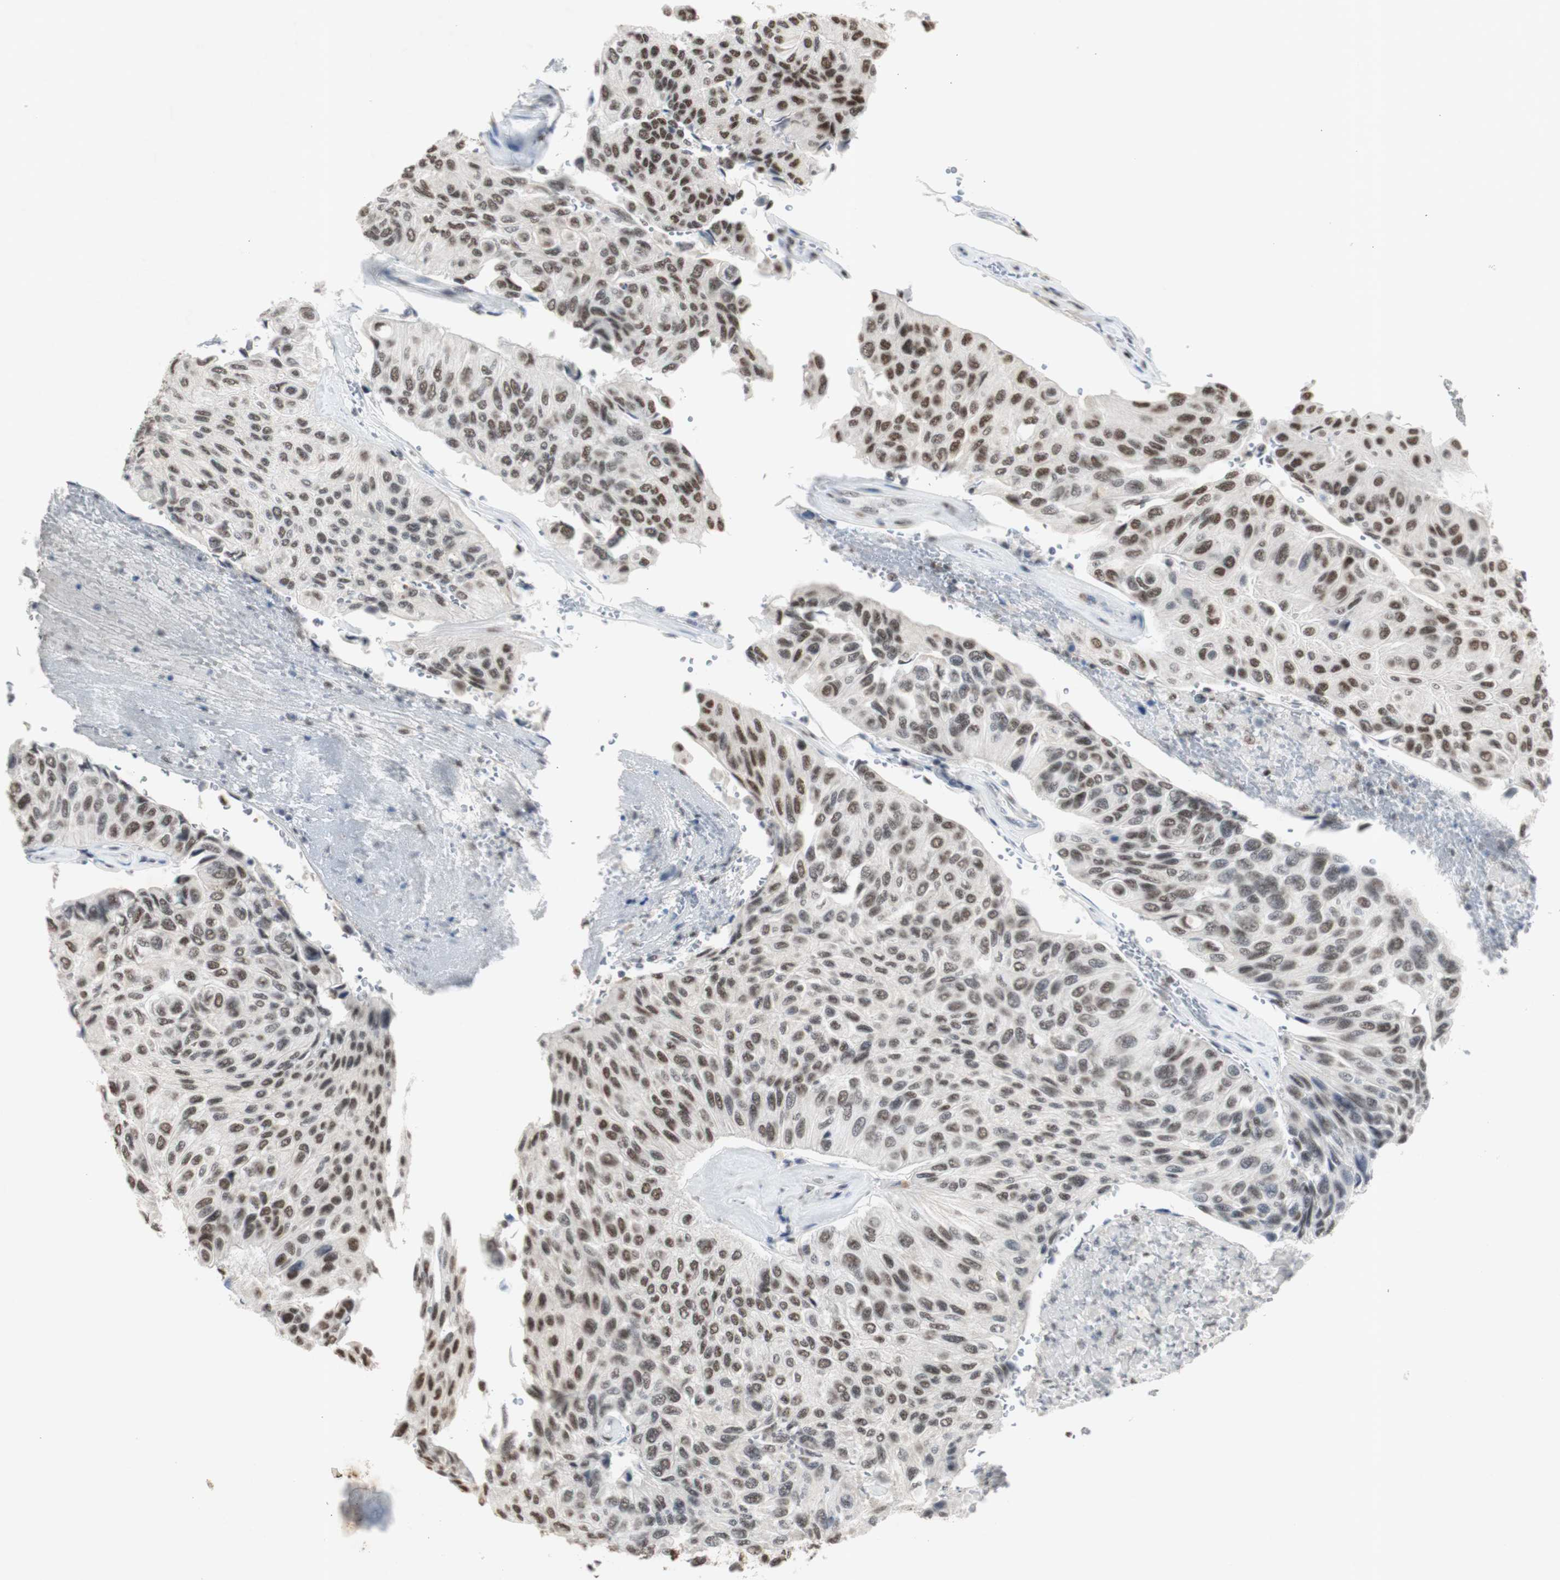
{"staining": {"intensity": "moderate", "quantity": ">75%", "location": "nuclear"}, "tissue": "urothelial cancer", "cell_type": "Tumor cells", "image_type": "cancer", "snomed": [{"axis": "morphology", "description": "Urothelial carcinoma, High grade"}, {"axis": "topography", "description": "Urinary bladder"}], "caption": "IHC (DAB (3,3'-diaminobenzidine)) staining of human urothelial cancer displays moderate nuclear protein expression in approximately >75% of tumor cells. Using DAB (3,3'-diaminobenzidine) (brown) and hematoxylin (blue) stains, captured at high magnification using brightfield microscopy.", "gene": "SNRPB", "patient": {"sex": "male", "age": 66}}